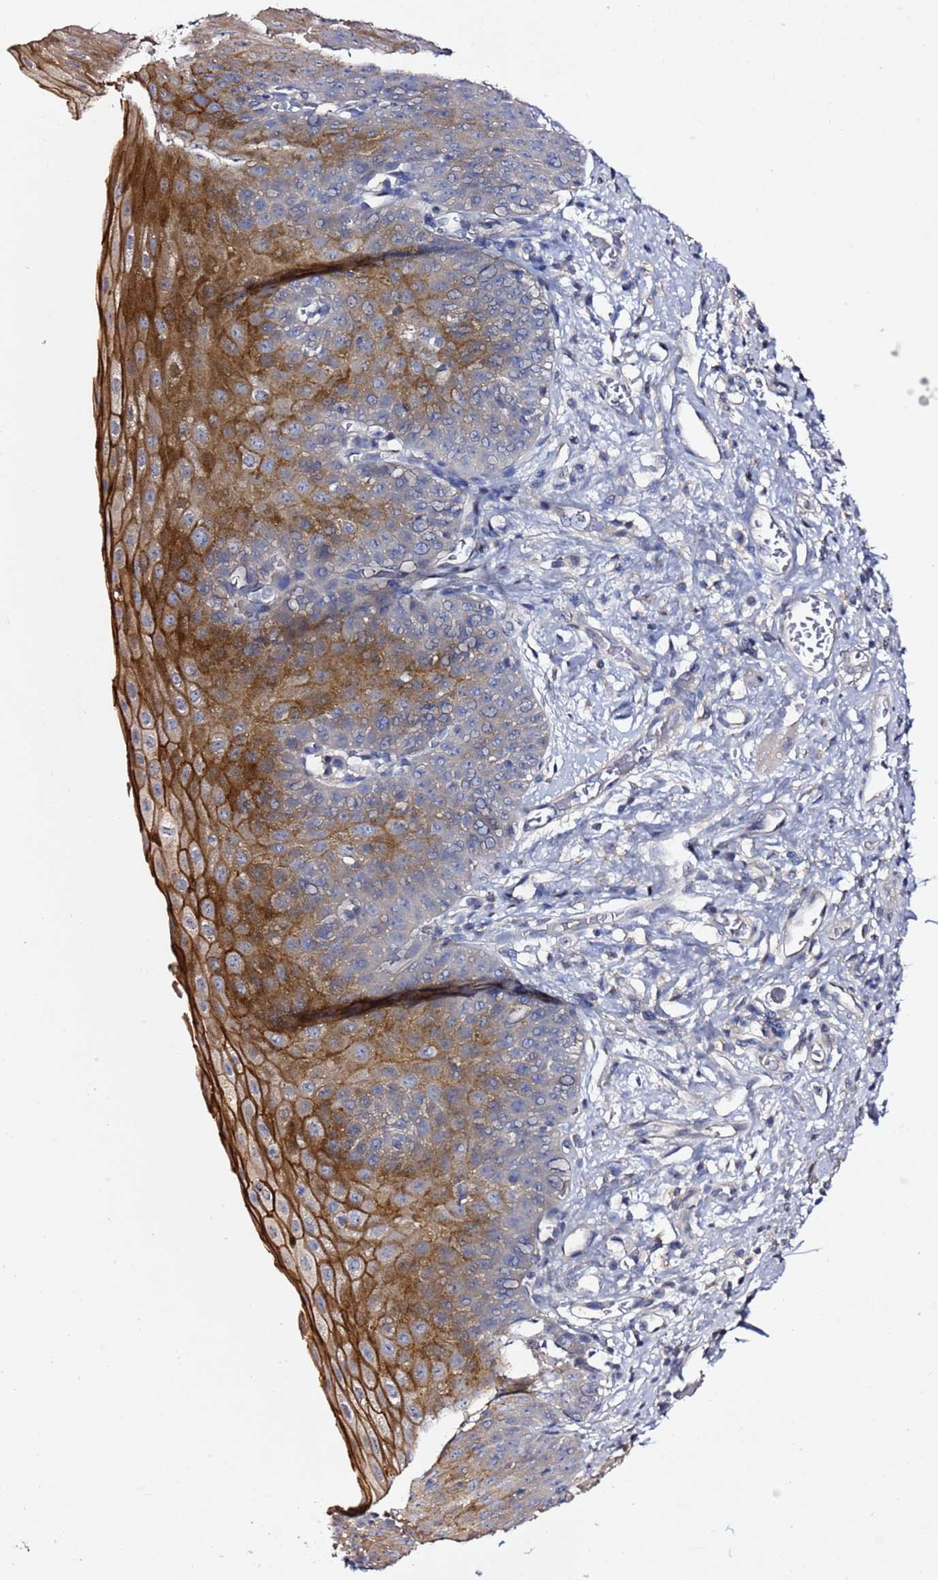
{"staining": {"intensity": "moderate", "quantity": "25%-75%", "location": "cytoplasmic/membranous"}, "tissue": "esophagus", "cell_type": "Squamous epithelial cells", "image_type": "normal", "snomed": [{"axis": "morphology", "description": "Normal tissue, NOS"}, {"axis": "topography", "description": "Esophagus"}], "caption": "Immunohistochemical staining of unremarkable human esophagus shows 25%-75% levels of moderate cytoplasmic/membranous protein expression in about 25%-75% of squamous epithelial cells.", "gene": "RABL2A", "patient": {"sex": "male", "age": 71}}